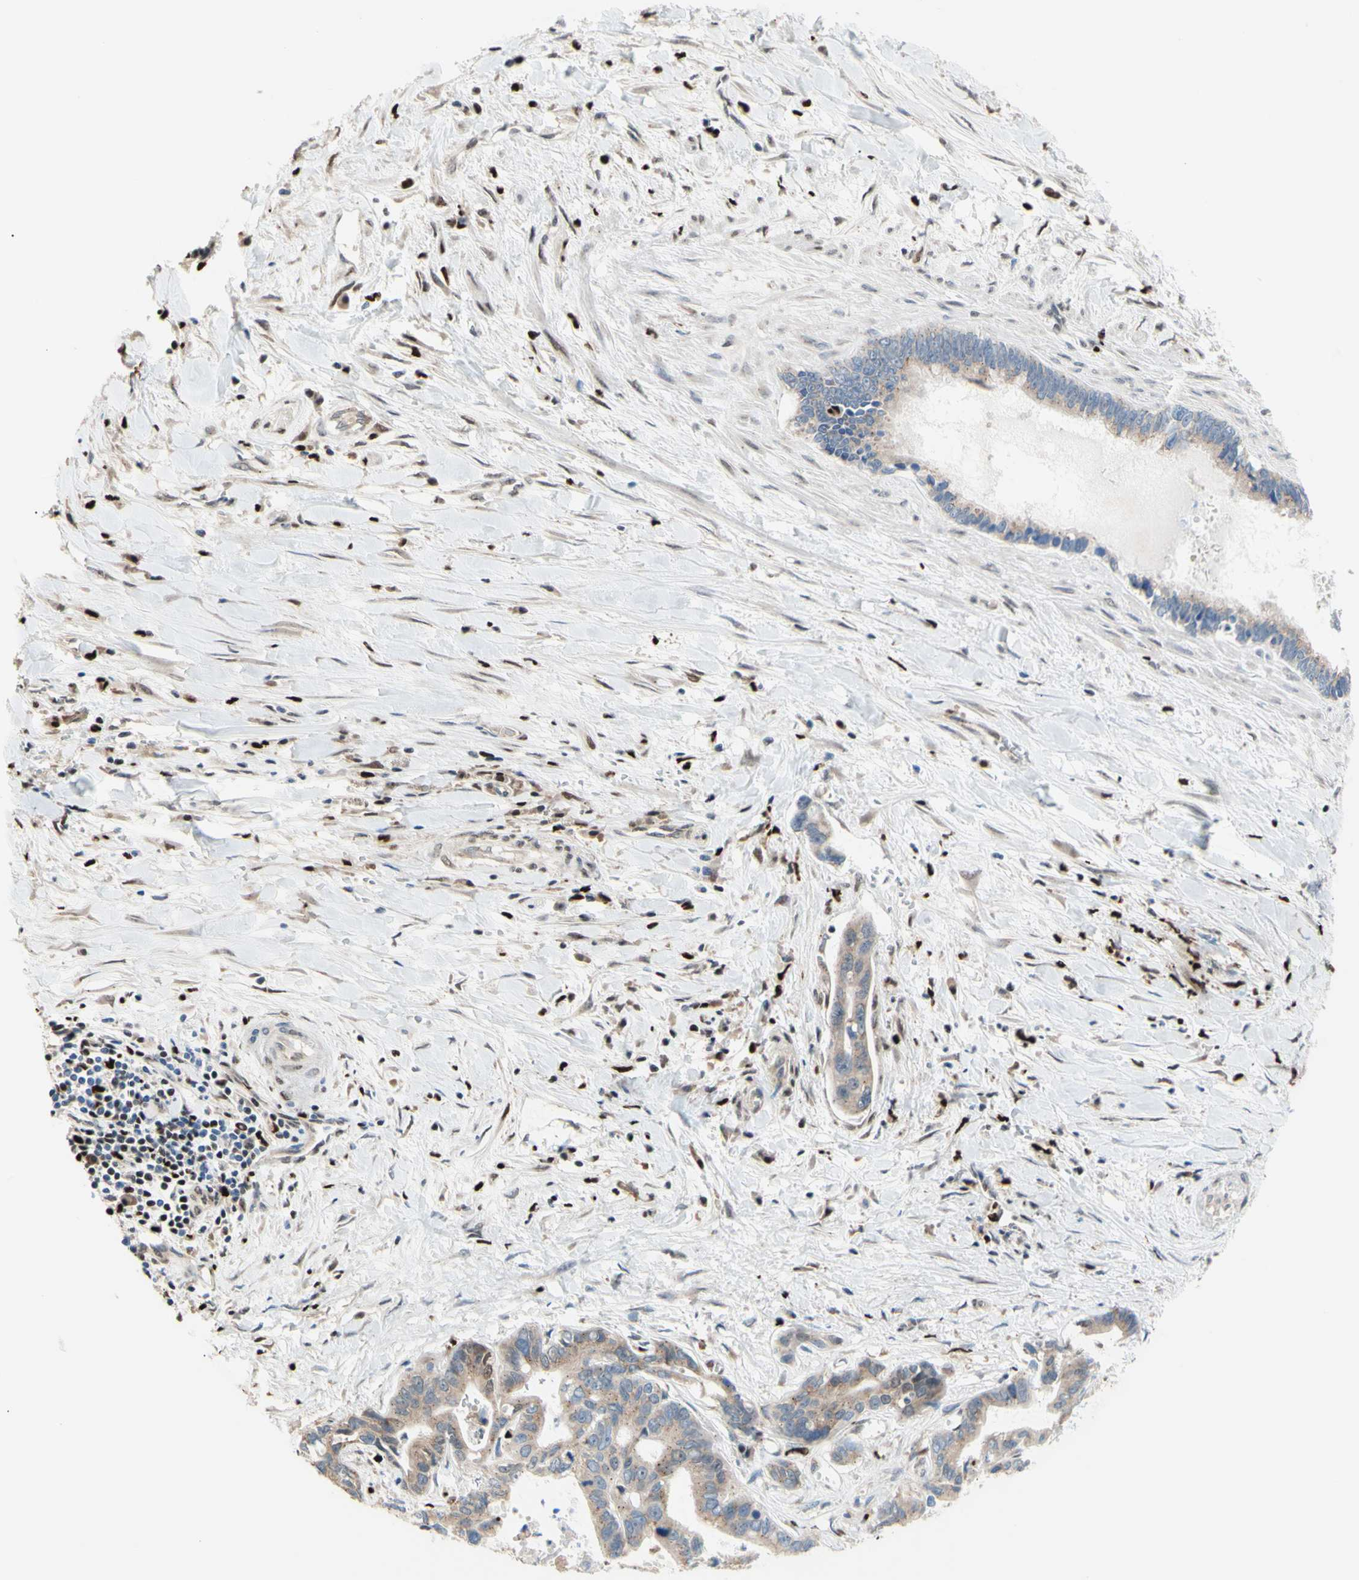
{"staining": {"intensity": "weak", "quantity": ">75%", "location": "cytoplasmic/membranous"}, "tissue": "liver cancer", "cell_type": "Tumor cells", "image_type": "cancer", "snomed": [{"axis": "morphology", "description": "Cholangiocarcinoma"}, {"axis": "topography", "description": "Liver"}], "caption": "Human cholangiocarcinoma (liver) stained with a brown dye shows weak cytoplasmic/membranous positive positivity in about >75% of tumor cells.", "gene": "EED", "patient": {"sex": "female", "age": 65}}